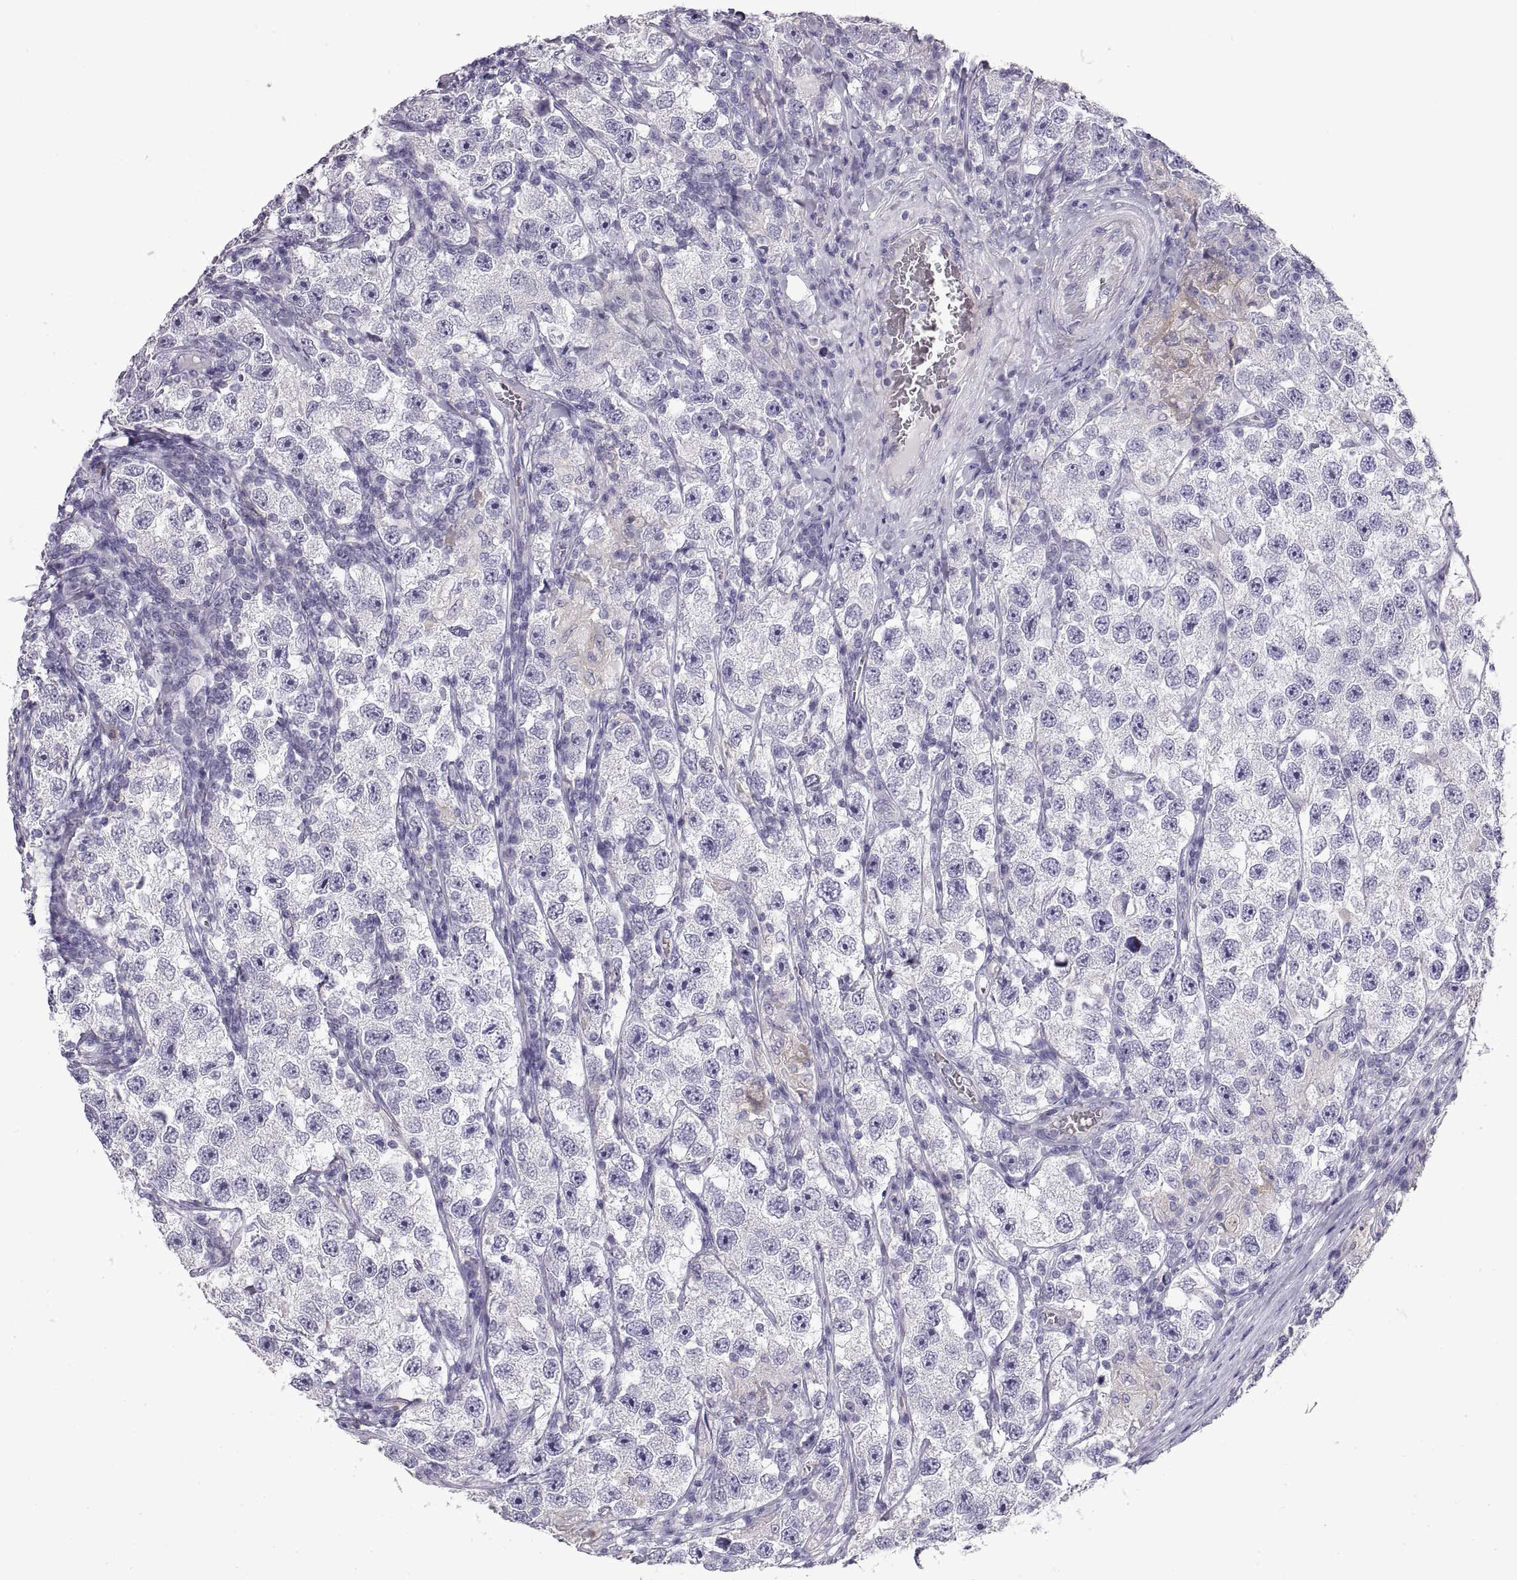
{"staining": {"intensity": "negative", "quantity": "none", "location": "none"}, "tissue": "testis cancer", "cell_type": "Tumor cells", "image_type": "cancer", "snomed": [{"axis": "morphology", "description": "Seminoma, NOS"}, {"axis": "topography", "description": "Testis"}], "caption": "High power microscopy micrograph of an immunohistochemistry micrograph of testis seminoma, revealing no significant positivity in tumor cells.", "gene": "CRYBB3", "patient": {"sex": "male", "age": 26}}